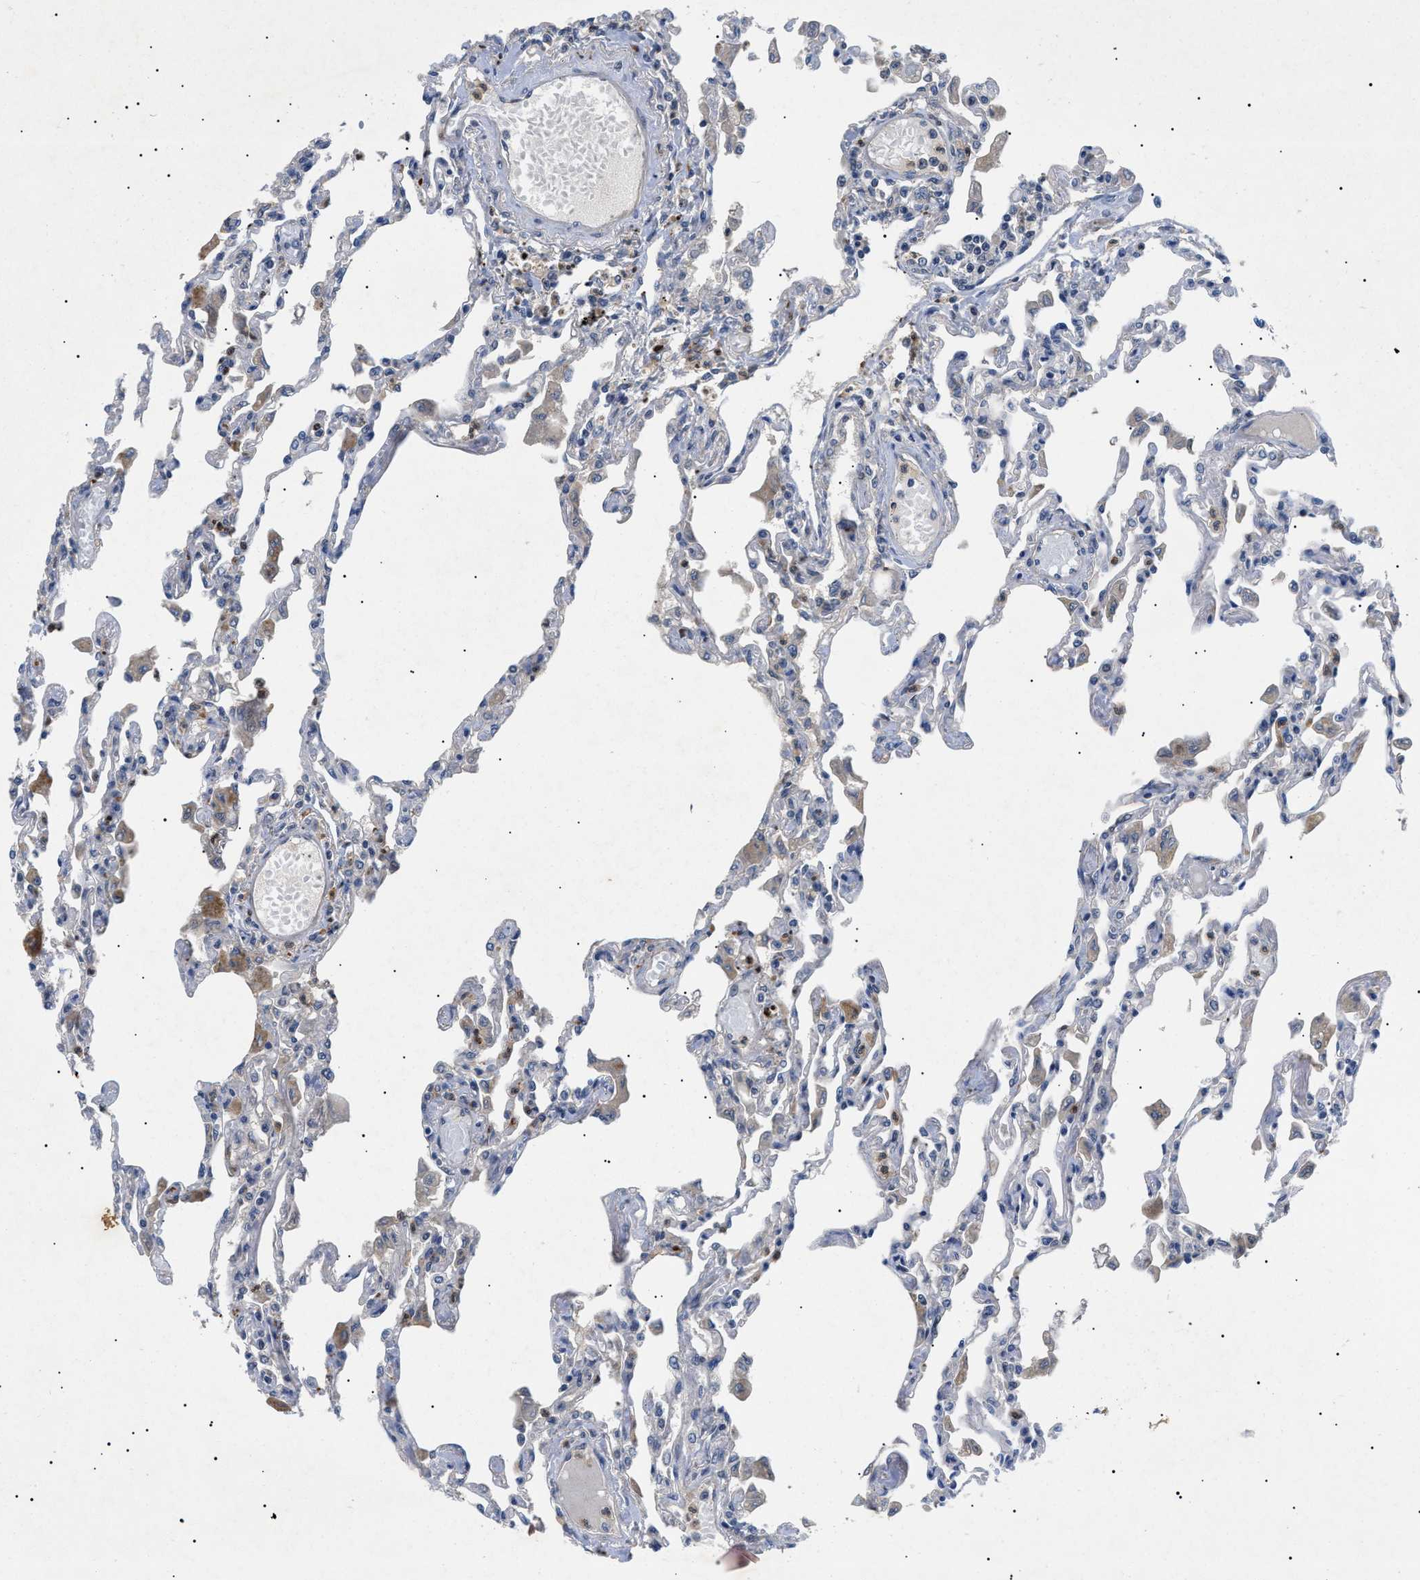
{"staining": {"intensity": "weak", "quantity": "<25%", "location": "cytoplasmic/membranous"}, "tissue": "lung", "cell_type": "Alveolar cells", "image_type": "normal", "snomed": [{"axis": "morphology", "description": "Normal tissue, NOS"}, {"axis": "topography", "description": "Bronchus"}, {"axis": "topography", "description": "Lung"}], "caption": "This micrograph is of unremarkable lung stained with IHC to label a protein in brown with the nuclei are counter-stained blue. There is no staining in alveolar cells.", "gene": "RIPK1", "patient": {"sex": "female", "age": 49}}